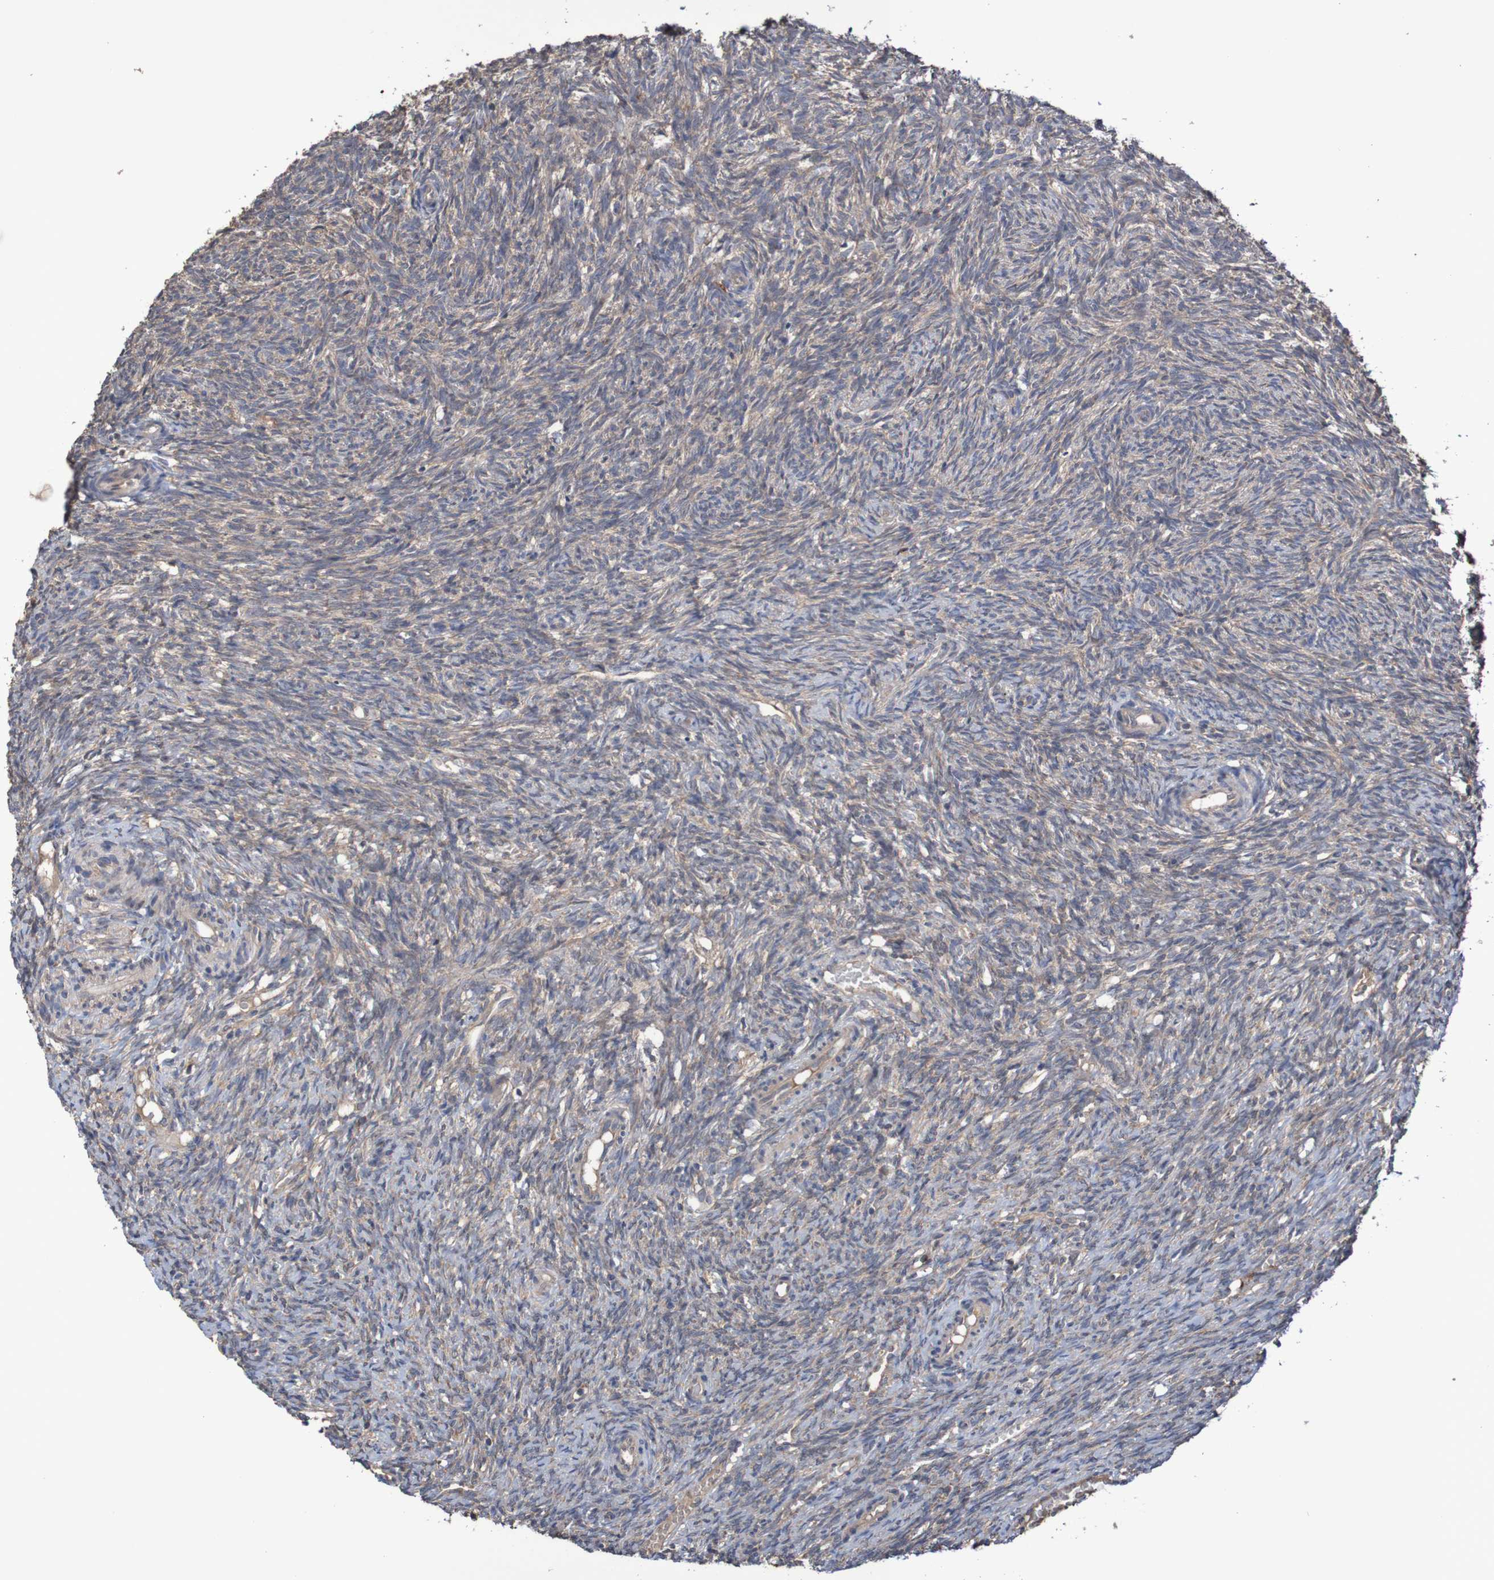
{"staining": {"intensity": "moderate", "quantity": ">75%", "location": "cytoplasmic/membranous"}, "tissue": "ovary", "cell_type": "Follicle cells", "image_type": "normal", "snomed": [{"axis": "morphology", "description": "Normal tissue, NOS"}, {"axis": "topography", "description": "Ovary"}], "caption": "Follicle cells exhibit moderate cytoplasmic/membranous positivity in about >75% of cells in normal ovary.", "gene": "PHYH", "patient": {"sex": "female", "age": 41}}